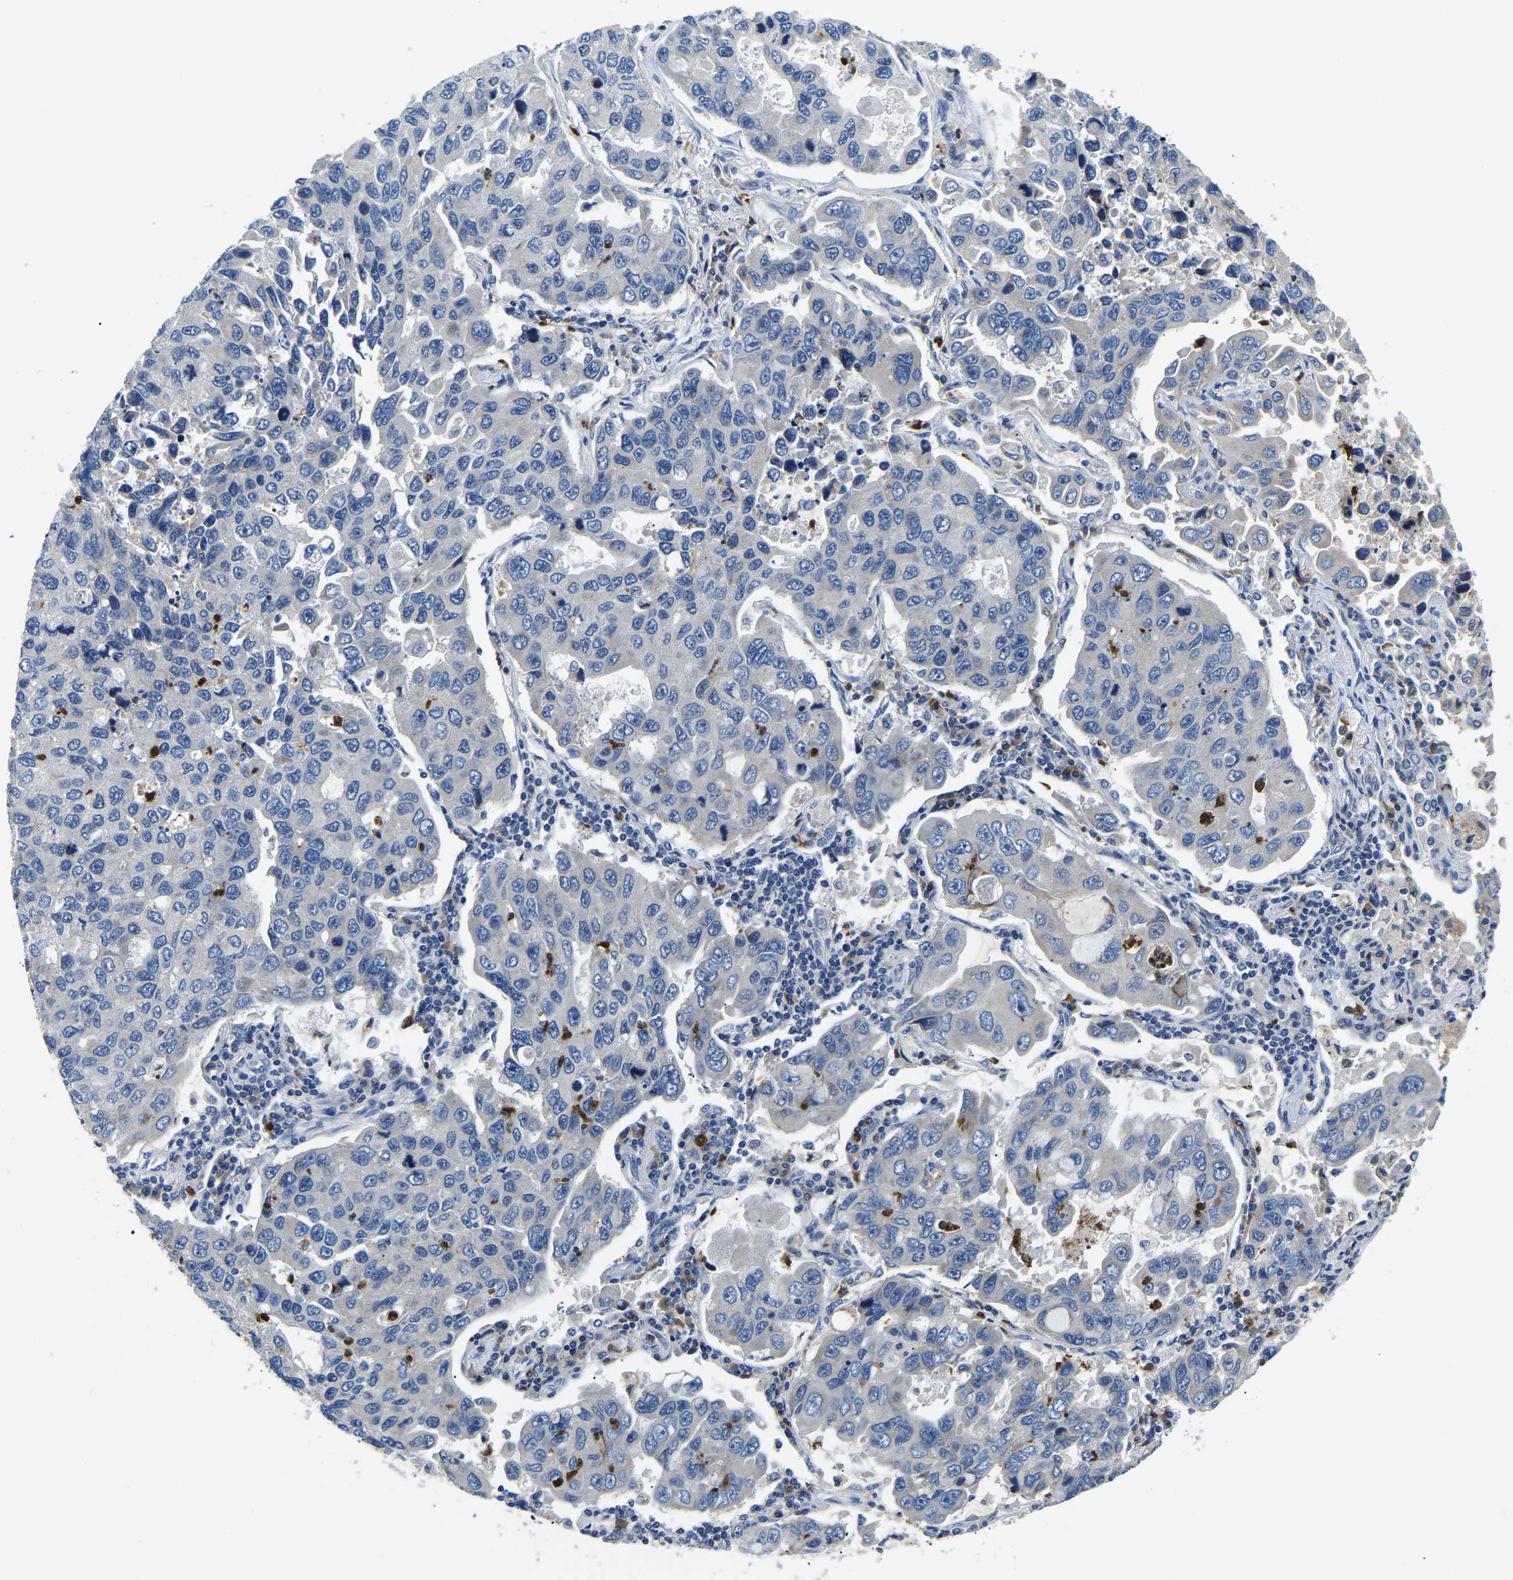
{"staining": {"intensity": "negative", "quantity": "none", "location": "none"}, "tissue": "lung cancer", "cell_type": "Tumor cells", "image_type": "cancer", "snomed": [{"axis": "morphology", "description": "Adenocarcinoma, NOS"}, {"axis": "topography", "description": "Lung"}], "caption": "This is an immunohistochemistry (IHC) image of human lung adenocarcinoma. There is no staining in tumor cells.", "gene": "TOR1B", "patient": {"sex": "male", "age": 64}}